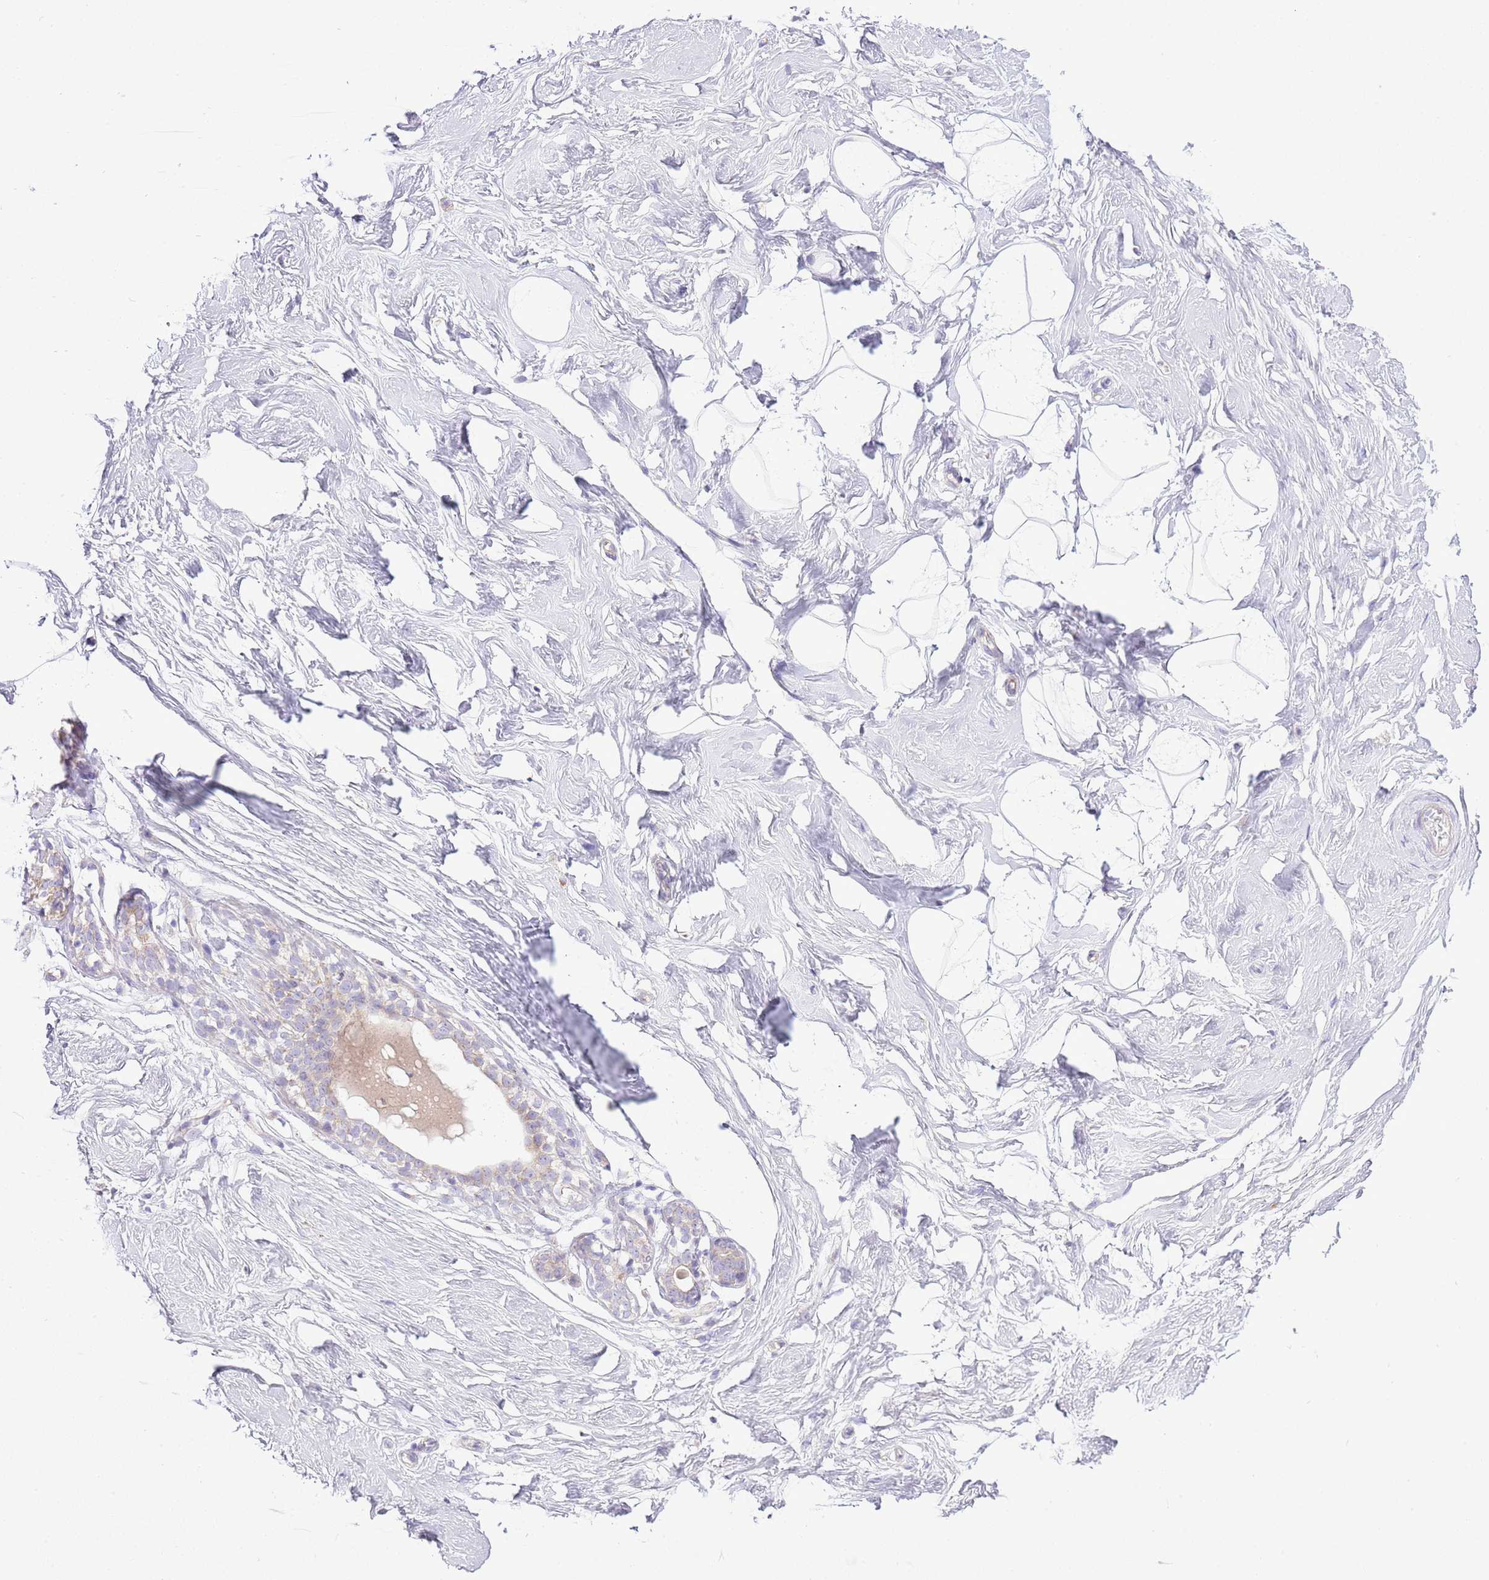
{"staining": {"intensity": "negative", "quantity": "none", "location": "none"}, "tissue": "breast", "cell_type": "Adipocytes", "image_type": "normal", "snomed": [{"axis": "morphology", "description": "Normal tissue, NOS"}, {"axis": "morphology", "description": "Adenoma, NOS"}, {"axis": "topography", "description": "Breast"}], "caption": "Adipocytes are negative for protein expression in benign human breast. (IHC, brightfield microscopy, high magnification).", "gene": "OAZ2", "patient": {"sex": "female", "age": 23}}